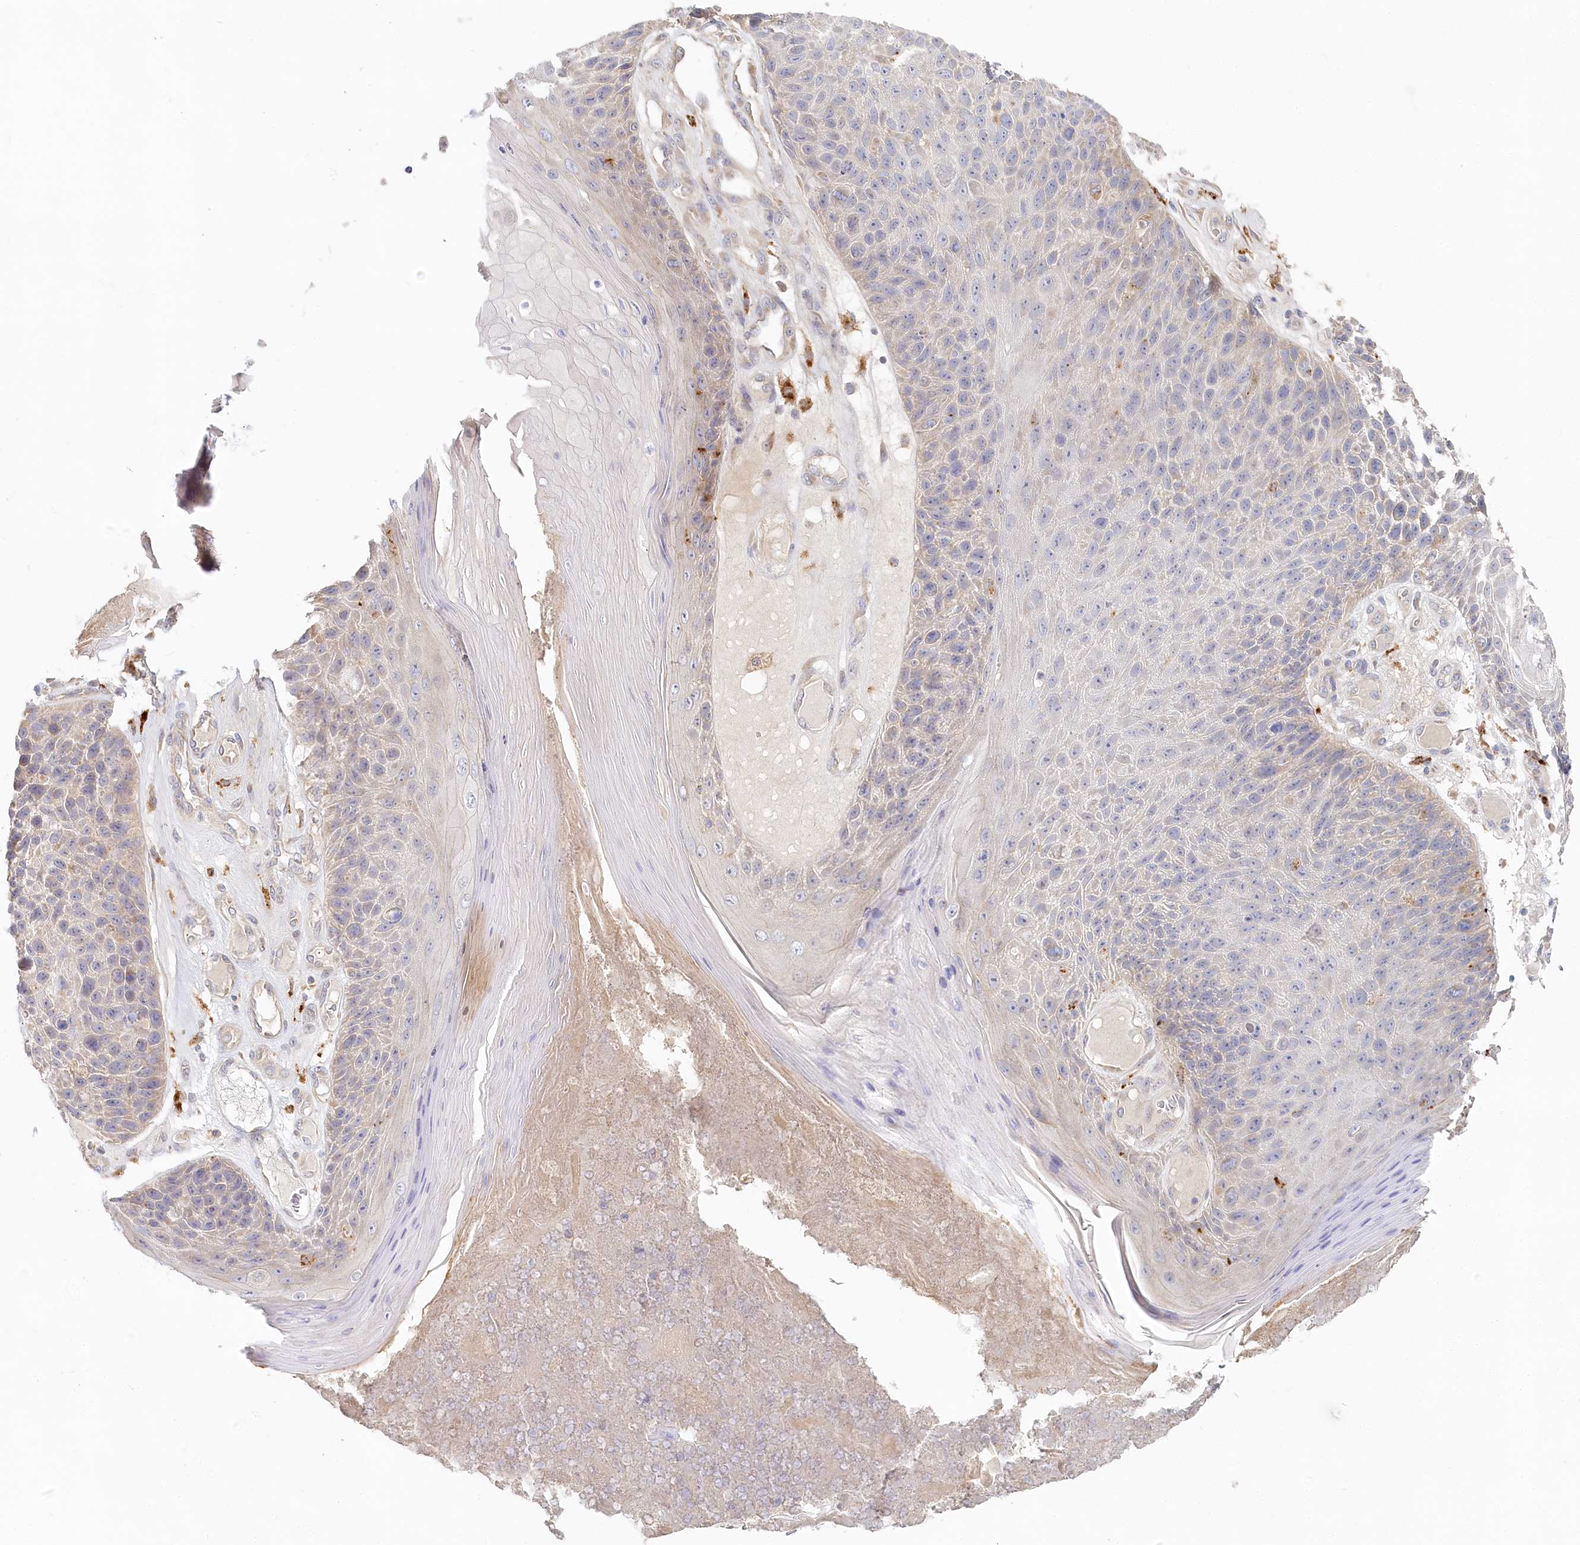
{"staining": {"intensity": "negative", "quantity": "none", "location": "none"}, "tissue": "skin cancer", "cell_type": "Tumor cells", "image_type": "cancer", "snomed": [{"axis": "morphology", "description": "Squamous cell carcinoma, NOS"}, {"axis": "topography", "description": "Skin"}], "caption": "Tumor cells are negative for brown protein staining in skin cancer.", "gene": "VSIG1", "patient": {"sex": "female", "age": 88}}